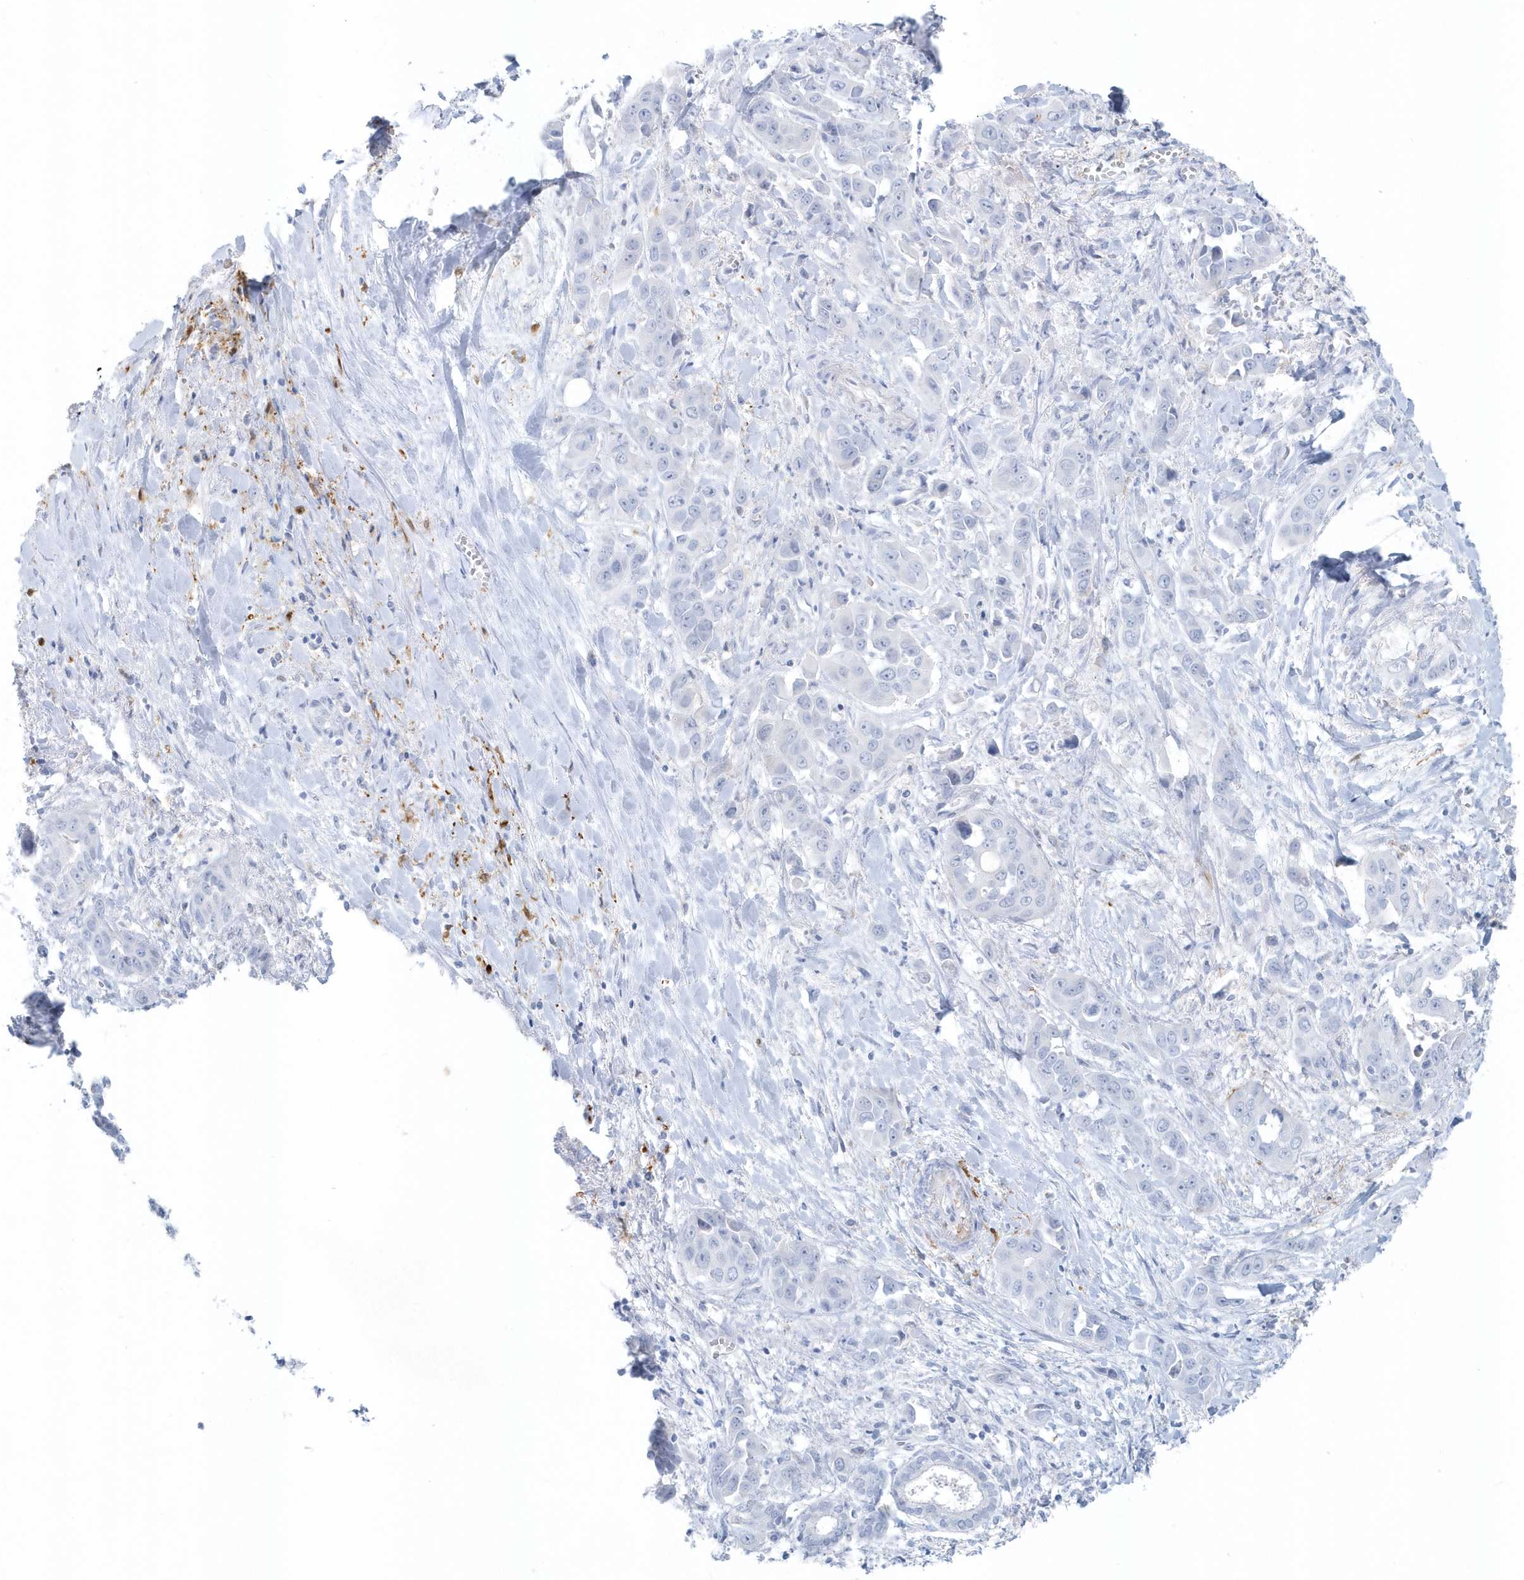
{"staining": {"intensity": "negative", "quantity": "none", "location": "none"}, "tissue": "liver cancer", "cell_type": "Tumor cells", "image_type": "cancer", "snomed": [{"axis": "morphology", "description": "Cholangiocarcinoma"}, {"axis": "topography", "description": "Liver"}], "caption": "DAB immunohistochemical staining of cholangiocarcinoma (liver) shows no significant positivity in tumor cells. (DAB (3,3'-diaminobenzidine) immunohistochemistry (IHC) with hematoxylin counter stain).", "gene": "FAM98A", "patient": {"sex": "female", "age": 52}}